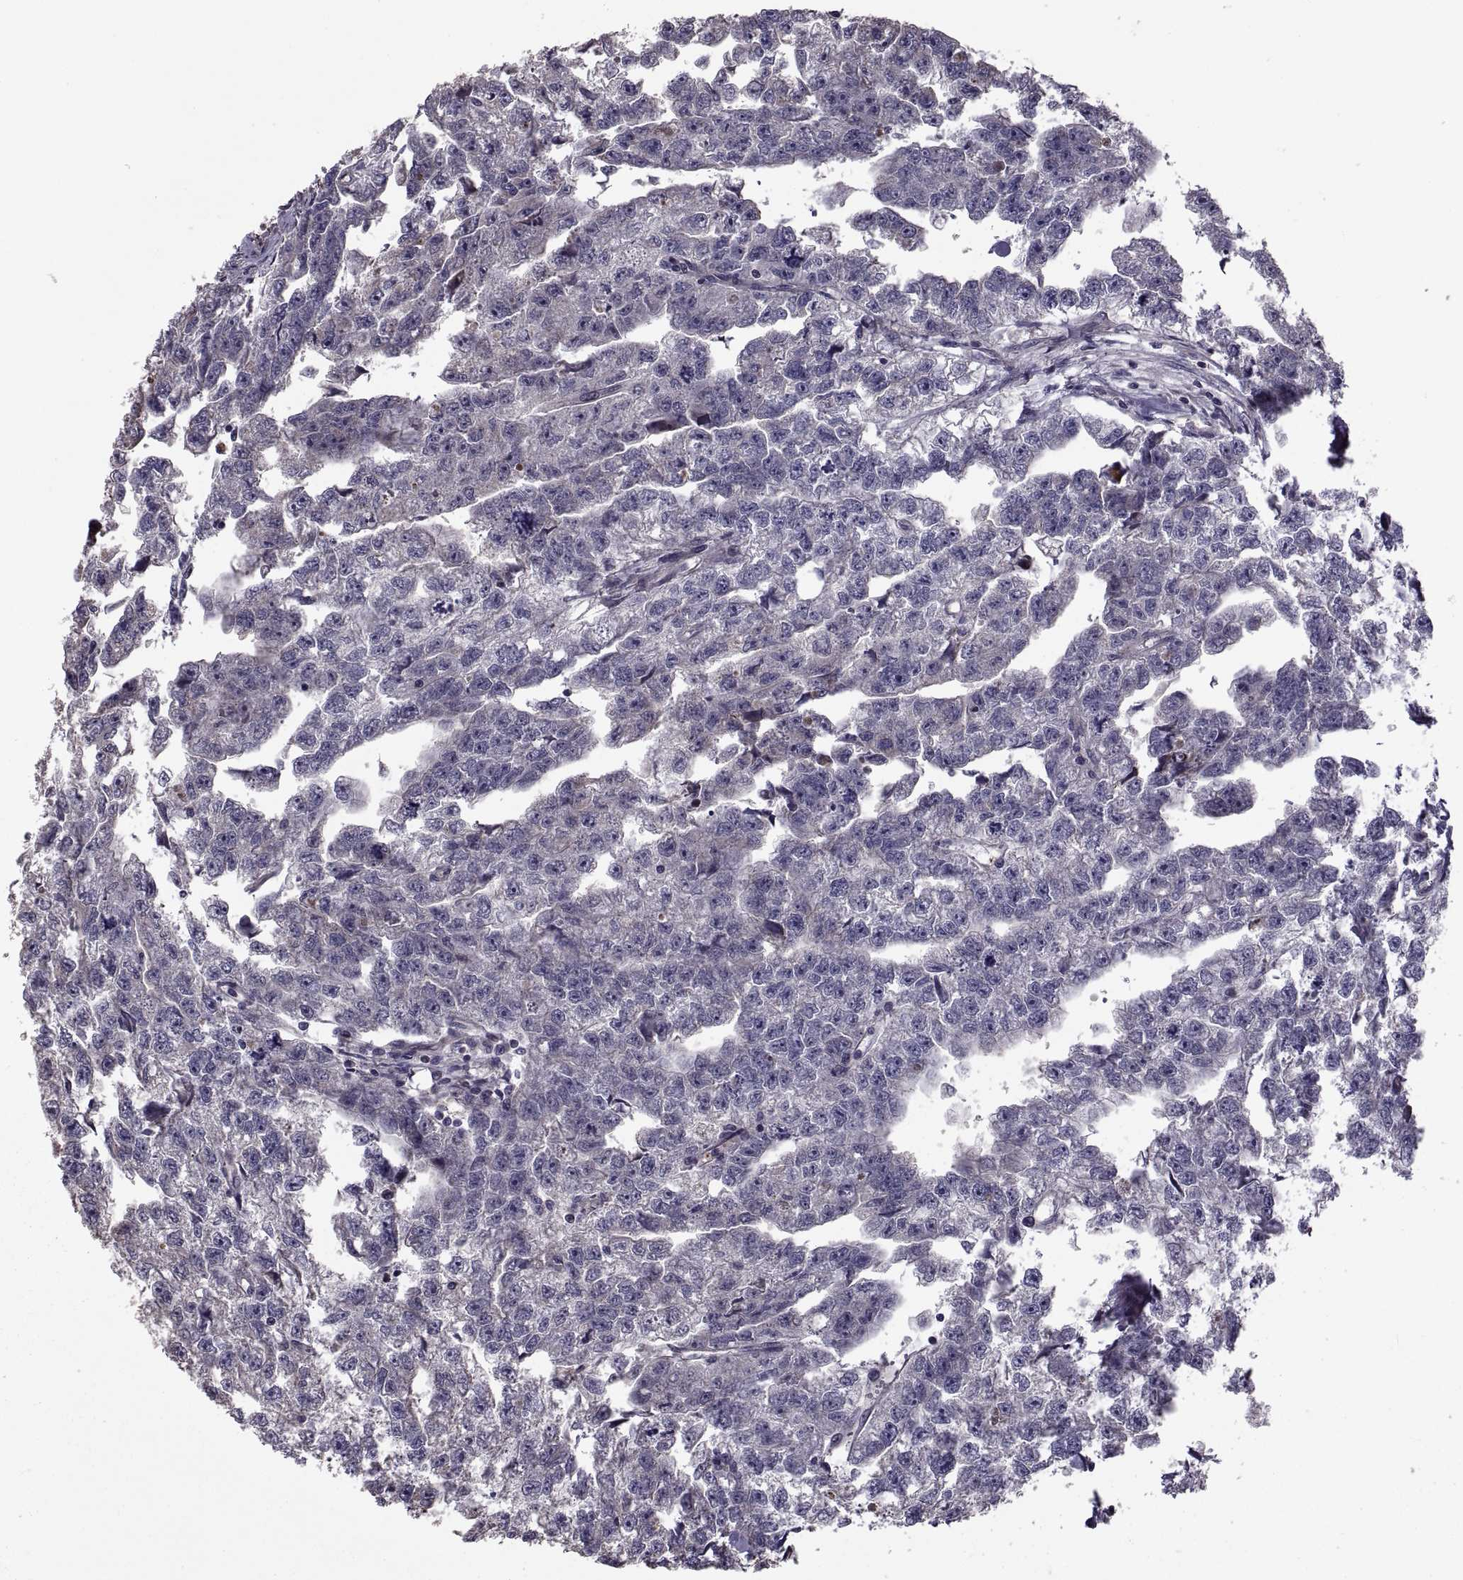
{"staining": {"intensity": "negative", "quantity": "none", "location": "none"}, "tissue": "testis cancer", "cell_type": "Tumor cells", "image_type": "cancer", "snomed": [{"axis": "morphology", "description": "Carcinoma, Embryonal, NOS"}, {"axis": "morphology", "description": "Teratoma, malignant, NOS"}, {"axis": "topography", "description": "Testis"}], "caption": "The image reveals no significant positivity in tumor cells of testis cancer.", "gene": "PMM2", "patient": {"sex": "male", "age": 44}}